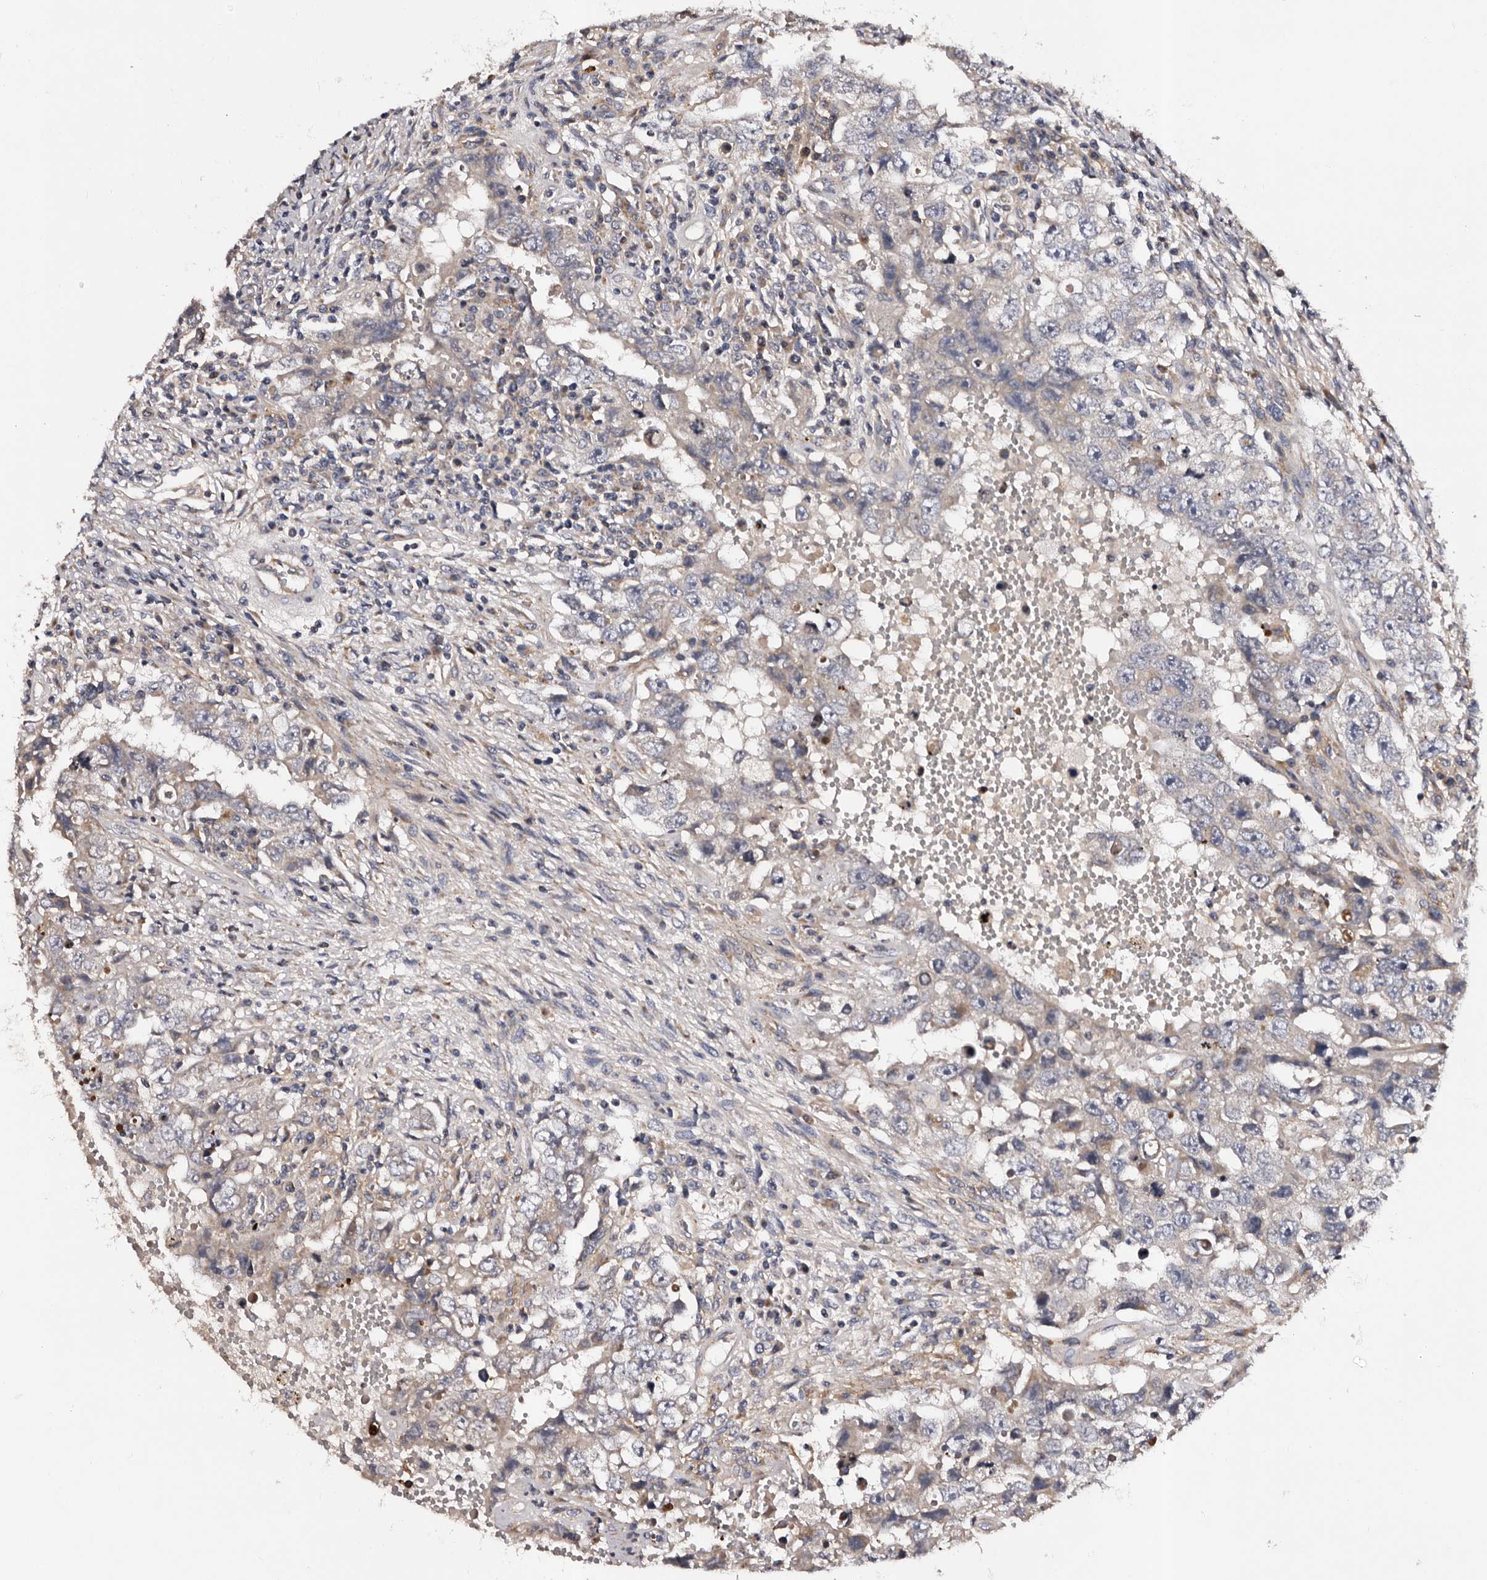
{"staining": {"intensity": "weak", "quantity": "<25%", "location": "cytoplasmic/membranous"}, "tissue": "testis cancer", "cell_type": "Tumor cells", "image_type": "cancer", "snomed": [{"axis": "morphology", "description": "Carcinoma, Embryonal, NOS"}, {"axis": "topography", "description": "Testis"}], "caption": "This is a image of immunohistochemistry staining of testis cancer (embryonal carcinoma), which shows no positivity in tumor cells. Brightfield microscopy of IHC stained with DAB (brown) and hematoxylin (blue), captured at high magnification.", "gene": "ADCK5", "patient": {"sex": "male", "age": 26}}